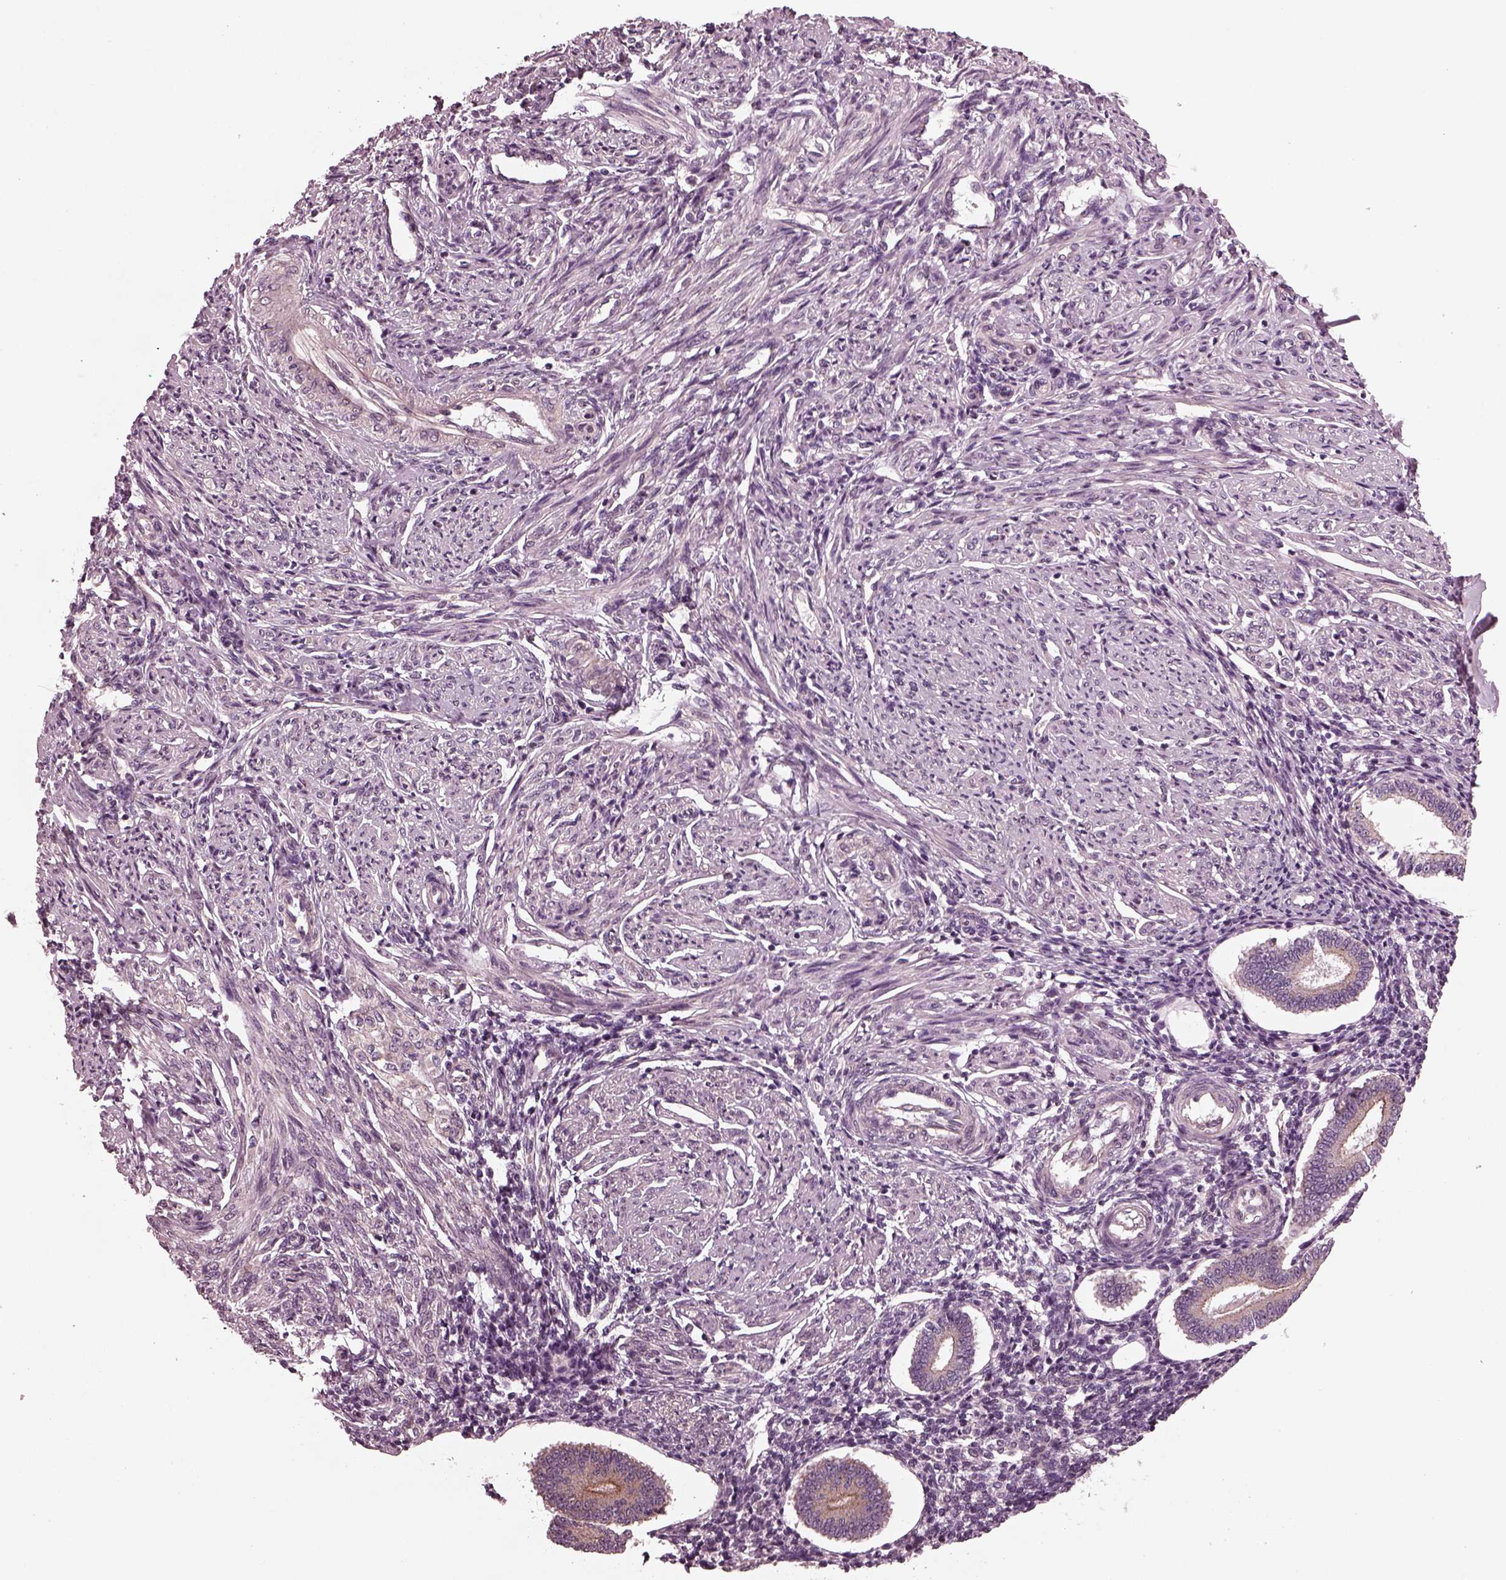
{"staining": {"intensity": "negative", "quantity": "none", "location": "none"}, "tissue": "endometrium", "cell_type": "Cells in endometrial stroma", "image_type": "normal", "snomed": [{"axis": "morphology", "description": "Normal tissue, NOS"}, {"axis": "topography", "description": "Endometrium"}], "caption": "Immunohistochemistry of normal endometrium demonstrates no staining in cells in endometrial stroma.", "gene": "TUBG1", "patient": {"sex": "female", "age": 40}}